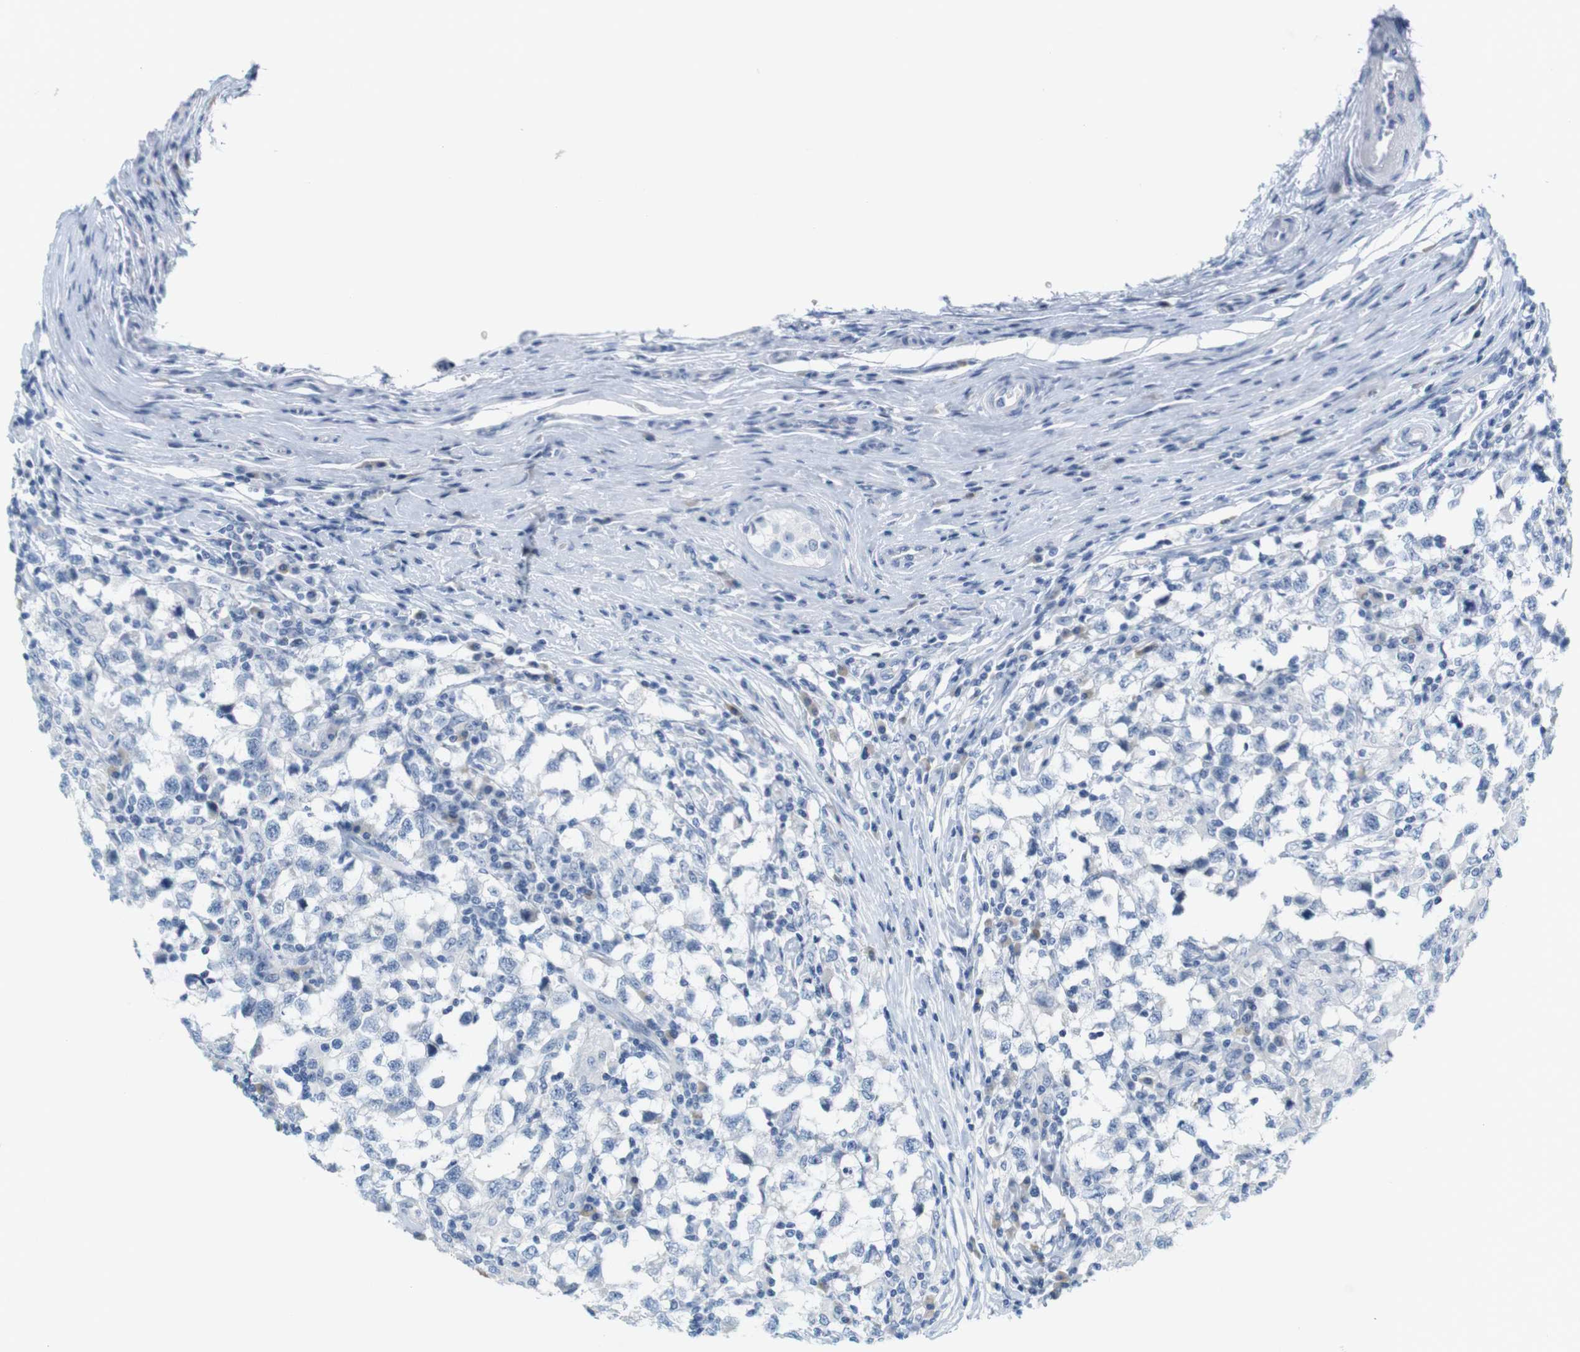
{"staining": {"intensity": "negative", "quantity": "none", "location": "none"}, "tissue": "testis cancer", "cell_type": "Tumor cells", "image_type": "cancer", "snomed": [{"axis": "morphology", "description": "Carcinoma, Embryonal, NOS"}, {"axis": "topography", "description": "Testis"}], "caption": "An IHC histopathology image of testis embryonal carcinoma is shown. There is no staining in tumor cells of testis embryonal carcinoma.", "gene": "RGS9", "patient": {"sex": "male", "age": 21}}